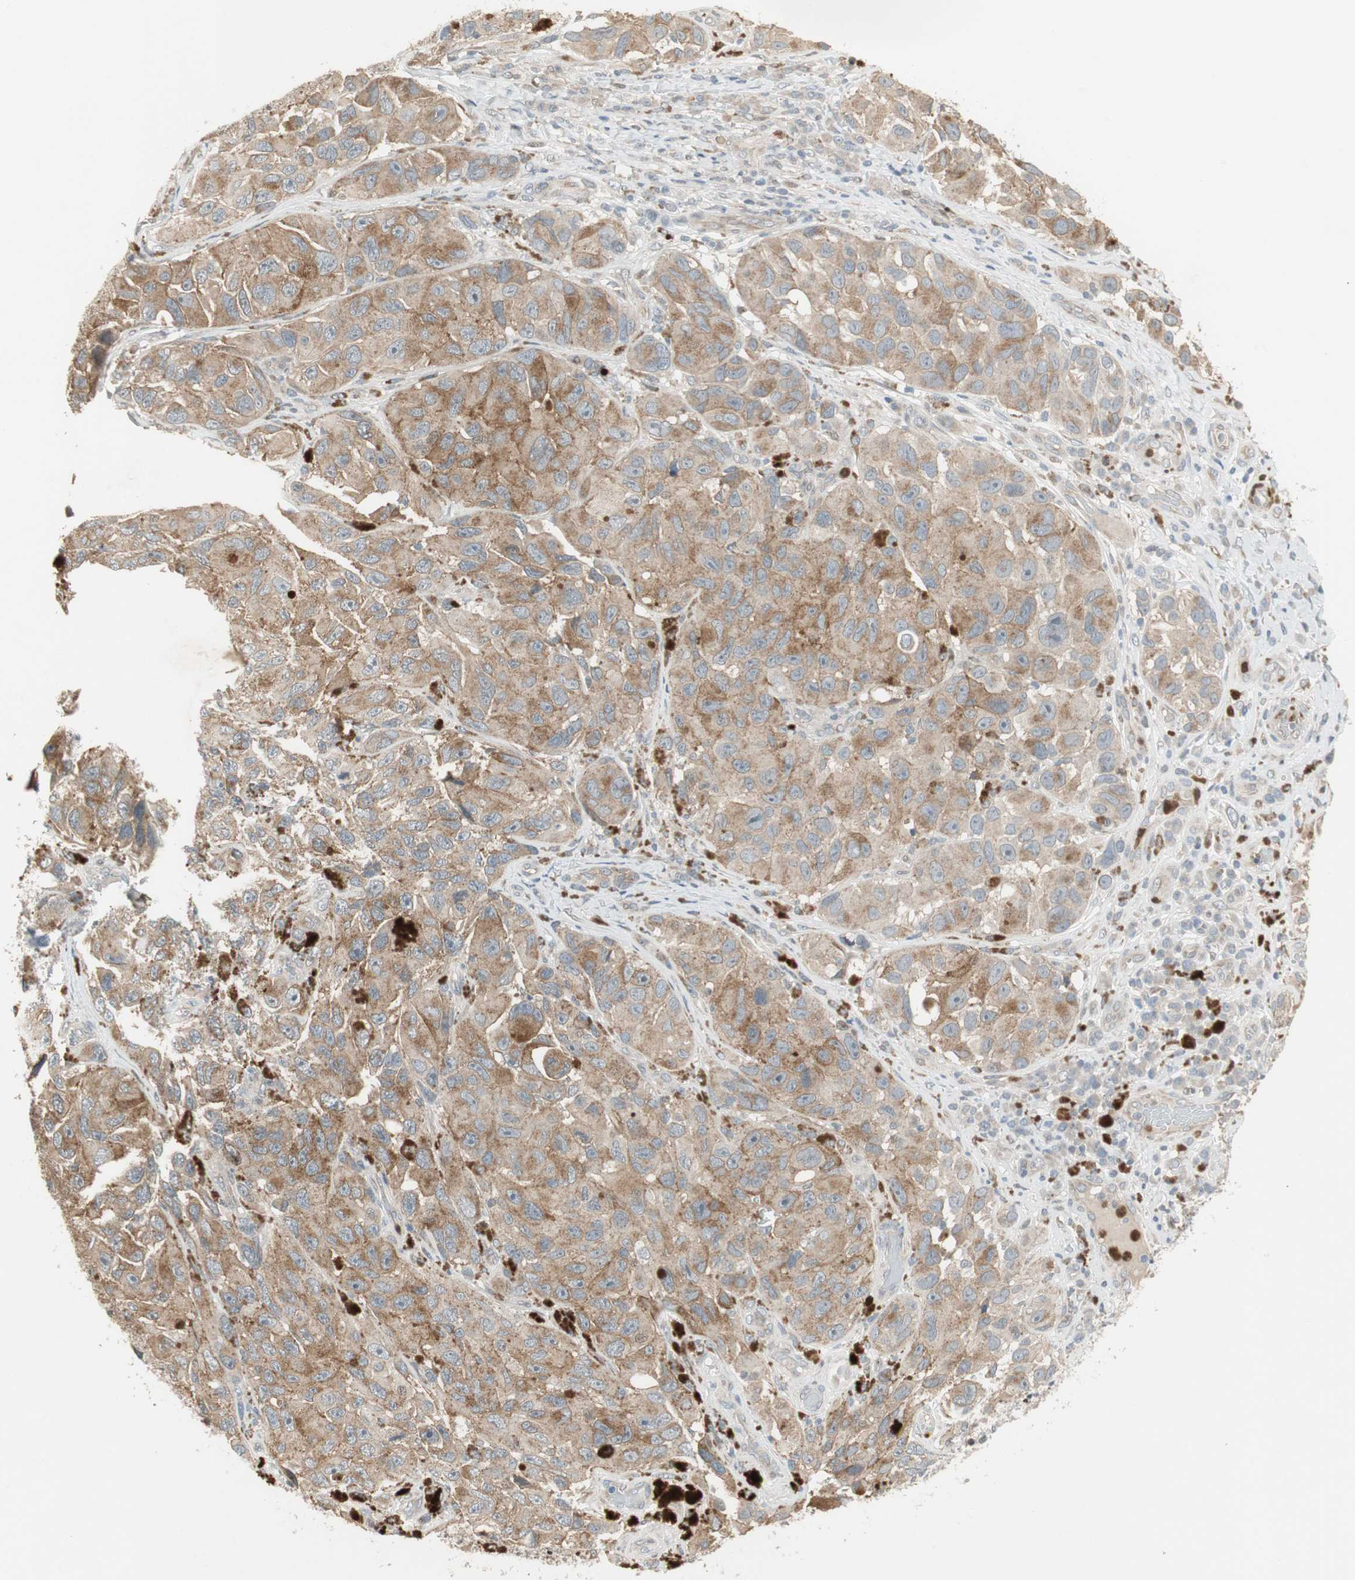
{"staining": {"intensity": "moderate", "quantity": ">75%", "location": "cytoplasmic/membranous"}, "tissue": "melanoma", "cell_type": "Tumor cells", "image_type": "cancer", "snomed": [{"axis": "morphology", "description": "Malignant melanoma, NOS"}, {"axis": "topography", "description": "Skin"}], "caption": "Immunohistochemical staining of malignant melanoma exhibits moderate cytoplasmic/membranous protein expression in approximately >75% of tumor cells.", "gene": "SNX4", "patient": {"sex": "female", "age": 73}}